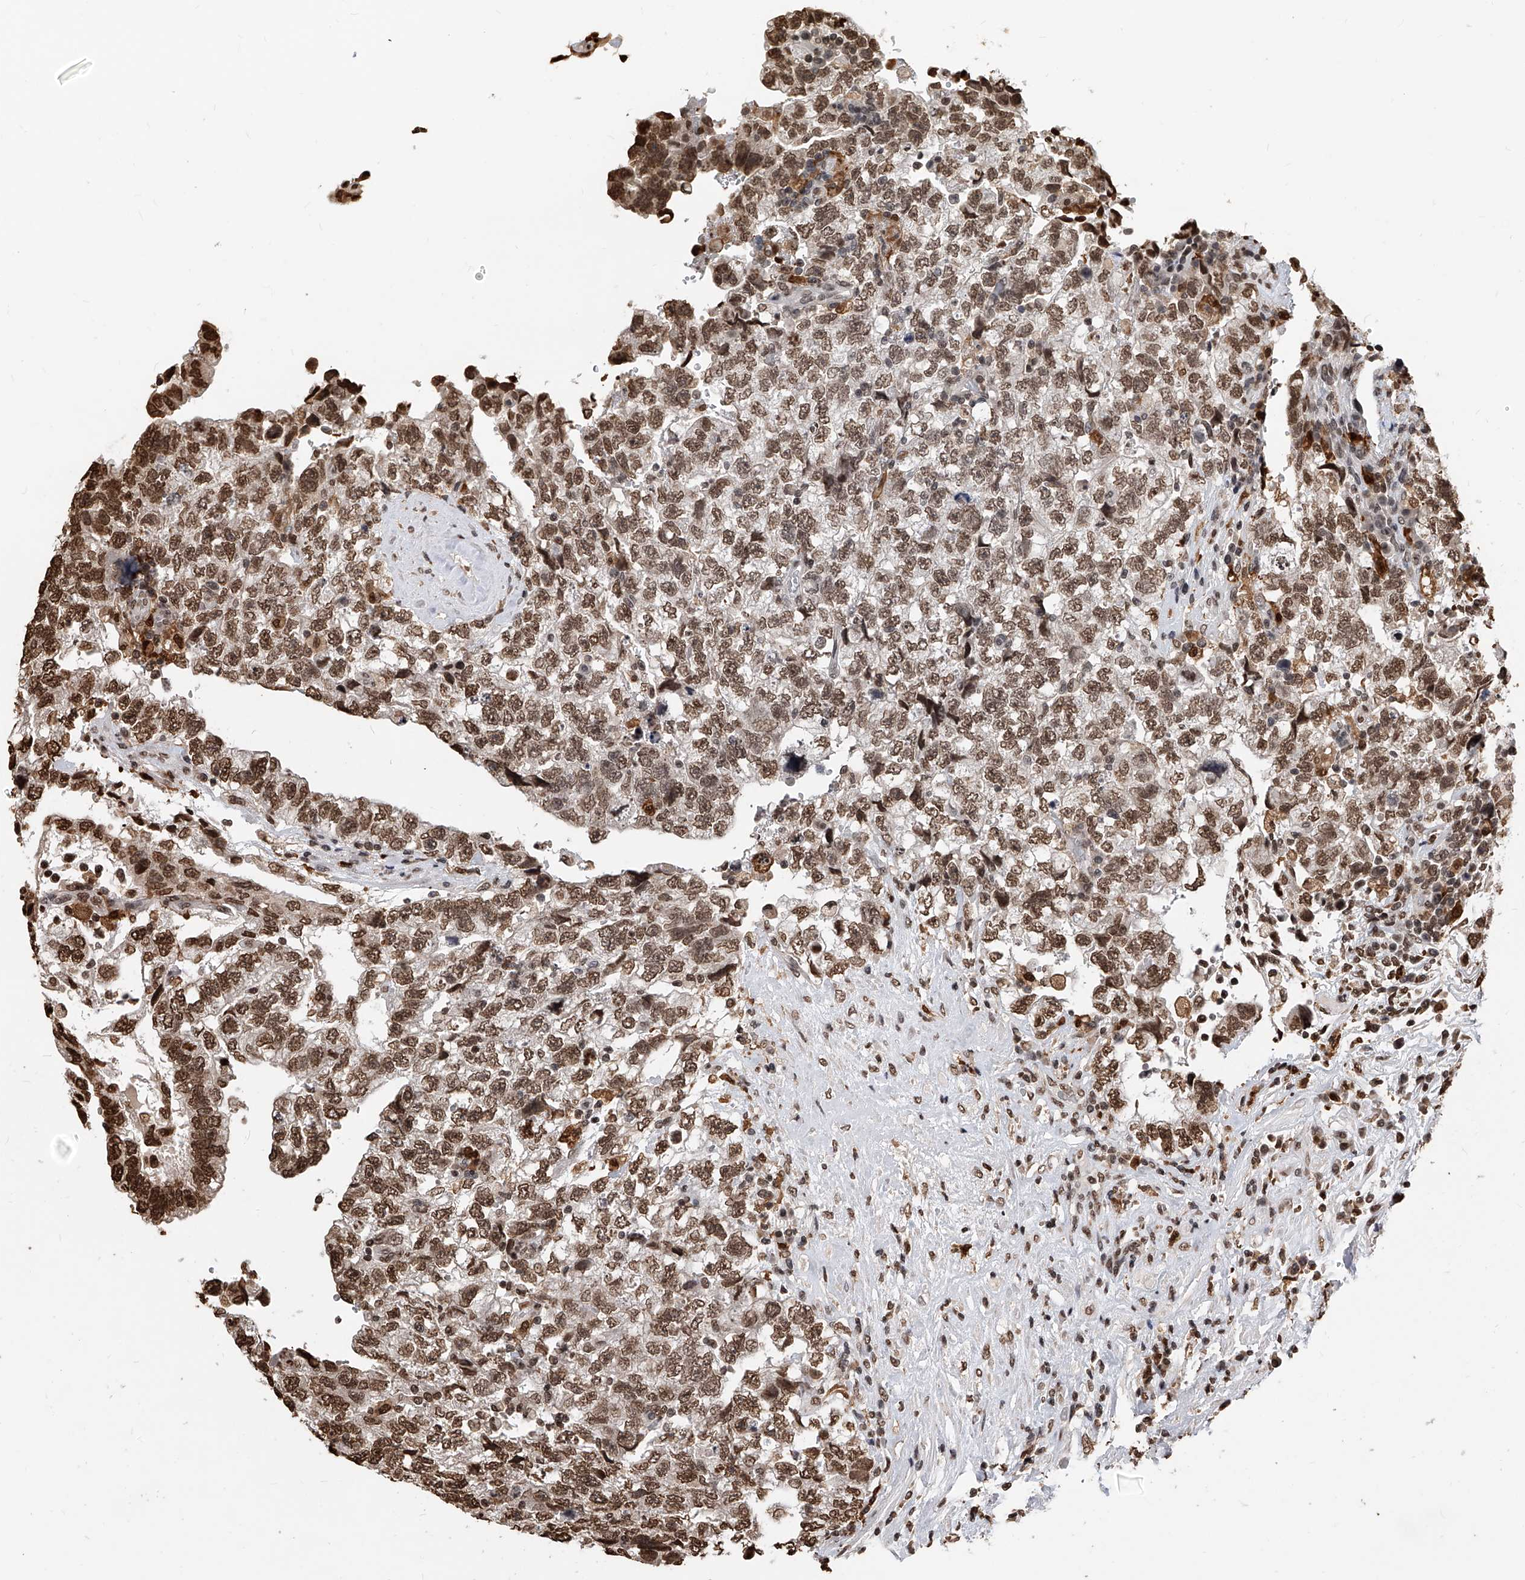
{"staining": {"intensity": "moderate", "quantity": ">75%", "location": "nuclear"}, "tissue": "testis cancer", "cell_type": "Tumor cells", "image_type": "cancer", "snomed": [{"axis": "morphology", "description": "Carcinoma, Embryonal, NOS"}, {"axis": "topography", "description": "Testis"}], "caption": "Immunohistochemistry image of testis cancer (embryonal carcinoma) stained for a protein (brown), which shows medium levels of moderate nuclear expression in approximately >75% of tumor cells.", "gene": "CFAP410", "patient": {"sex": "male", "age": 36}}